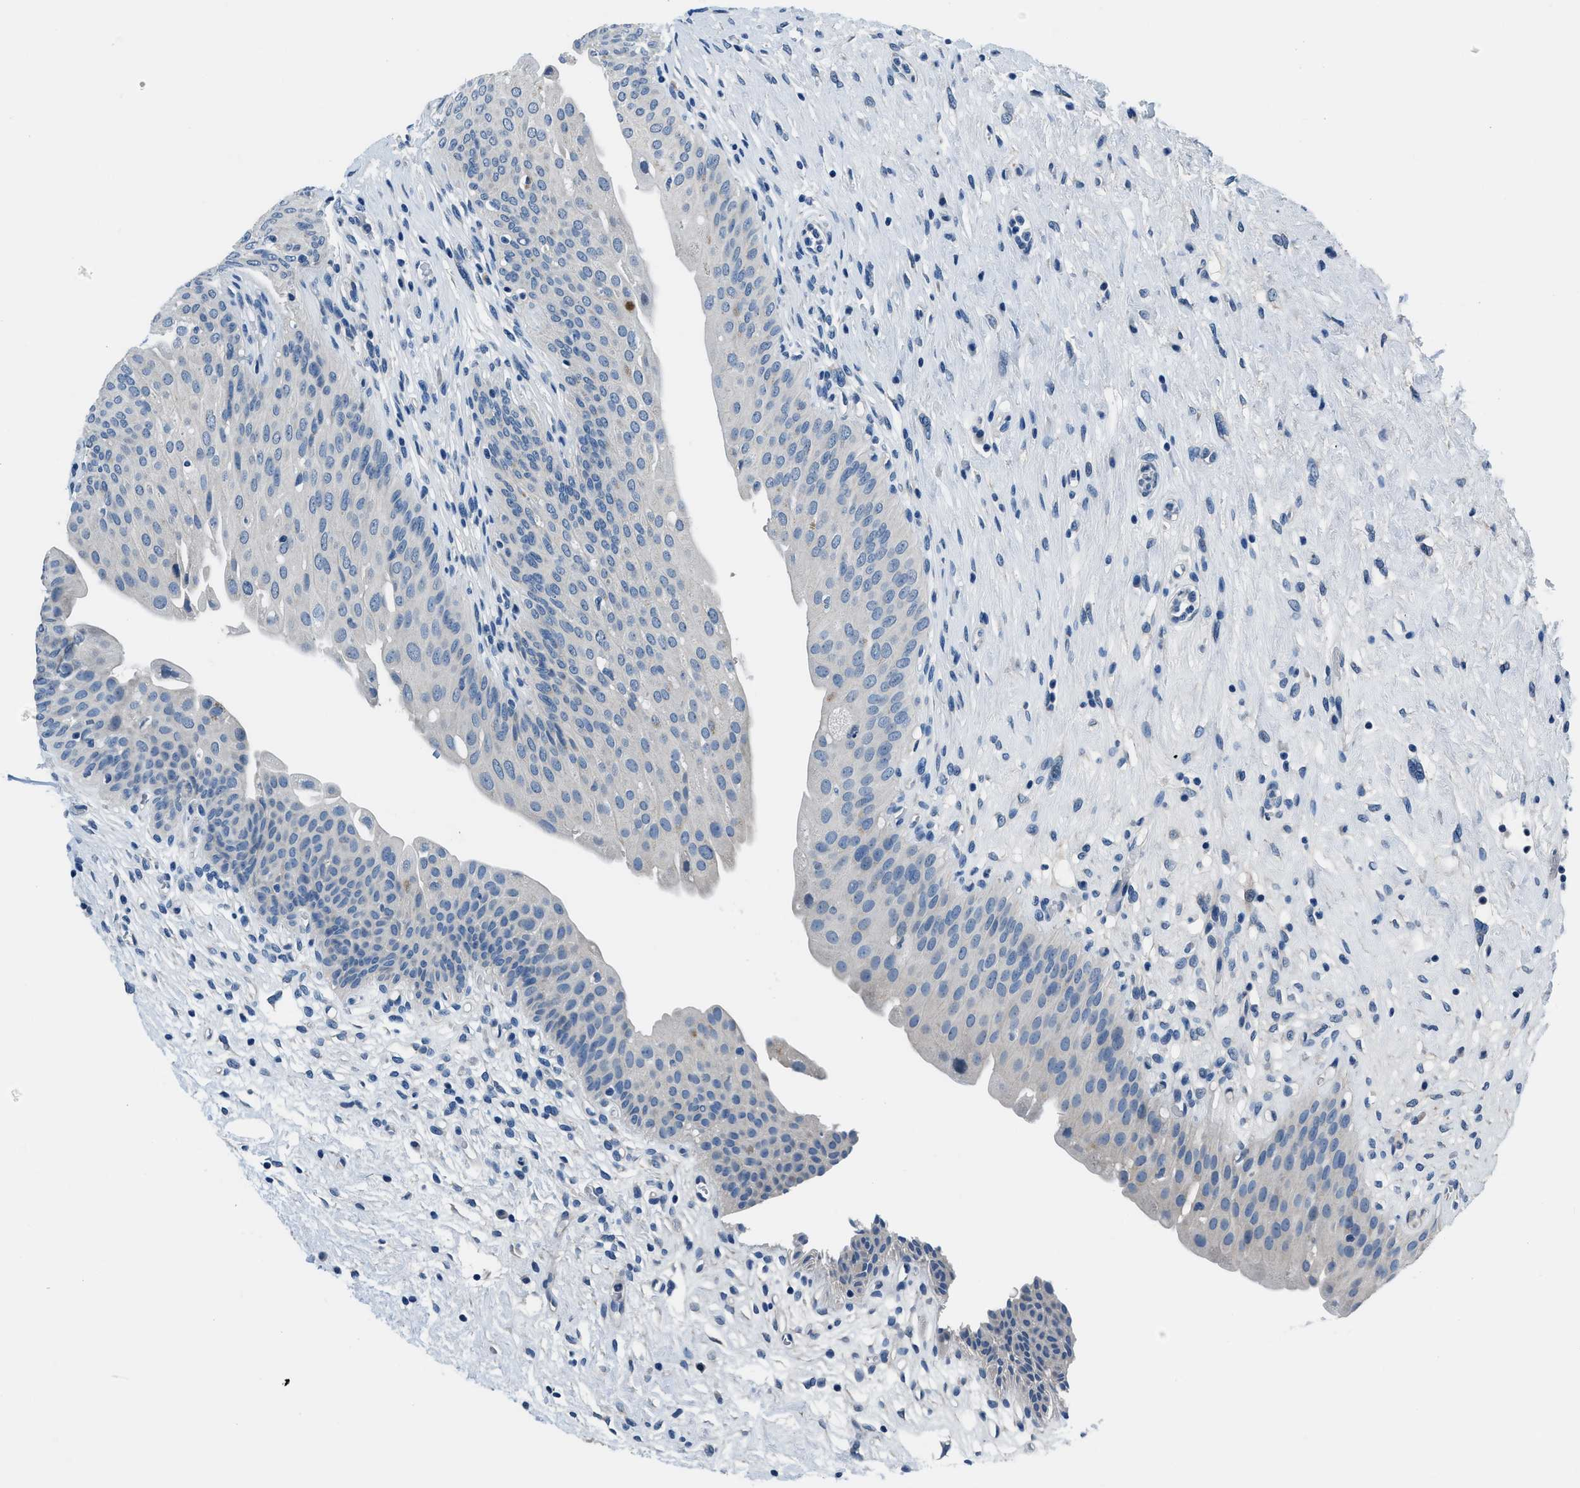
{"staining": {"intensity": "negative", "quantity": "none", "location": "none"}, "tissue": "urinary bladder", "cell_type": "Urothelial cells", "image_type": "normal", "snomed": [{"axis": "morphology", "description": "Normal tissue, NOS"}, {"axis": "topography", "description": "Urinary bladder"}], "caption": "Immunohistochemical staining of normal human urinary bladder demonstrates no significant positivity in urothelial cells. The staining was performed using DAB (3,3'-diaminobenzidine) to visualize the protein expression in brown, while the nuclei were stained in blue with hematoxylin (Magnification: 20x).", "gene": "GJA3", "patient": {"sex": "male", "age": 46}}